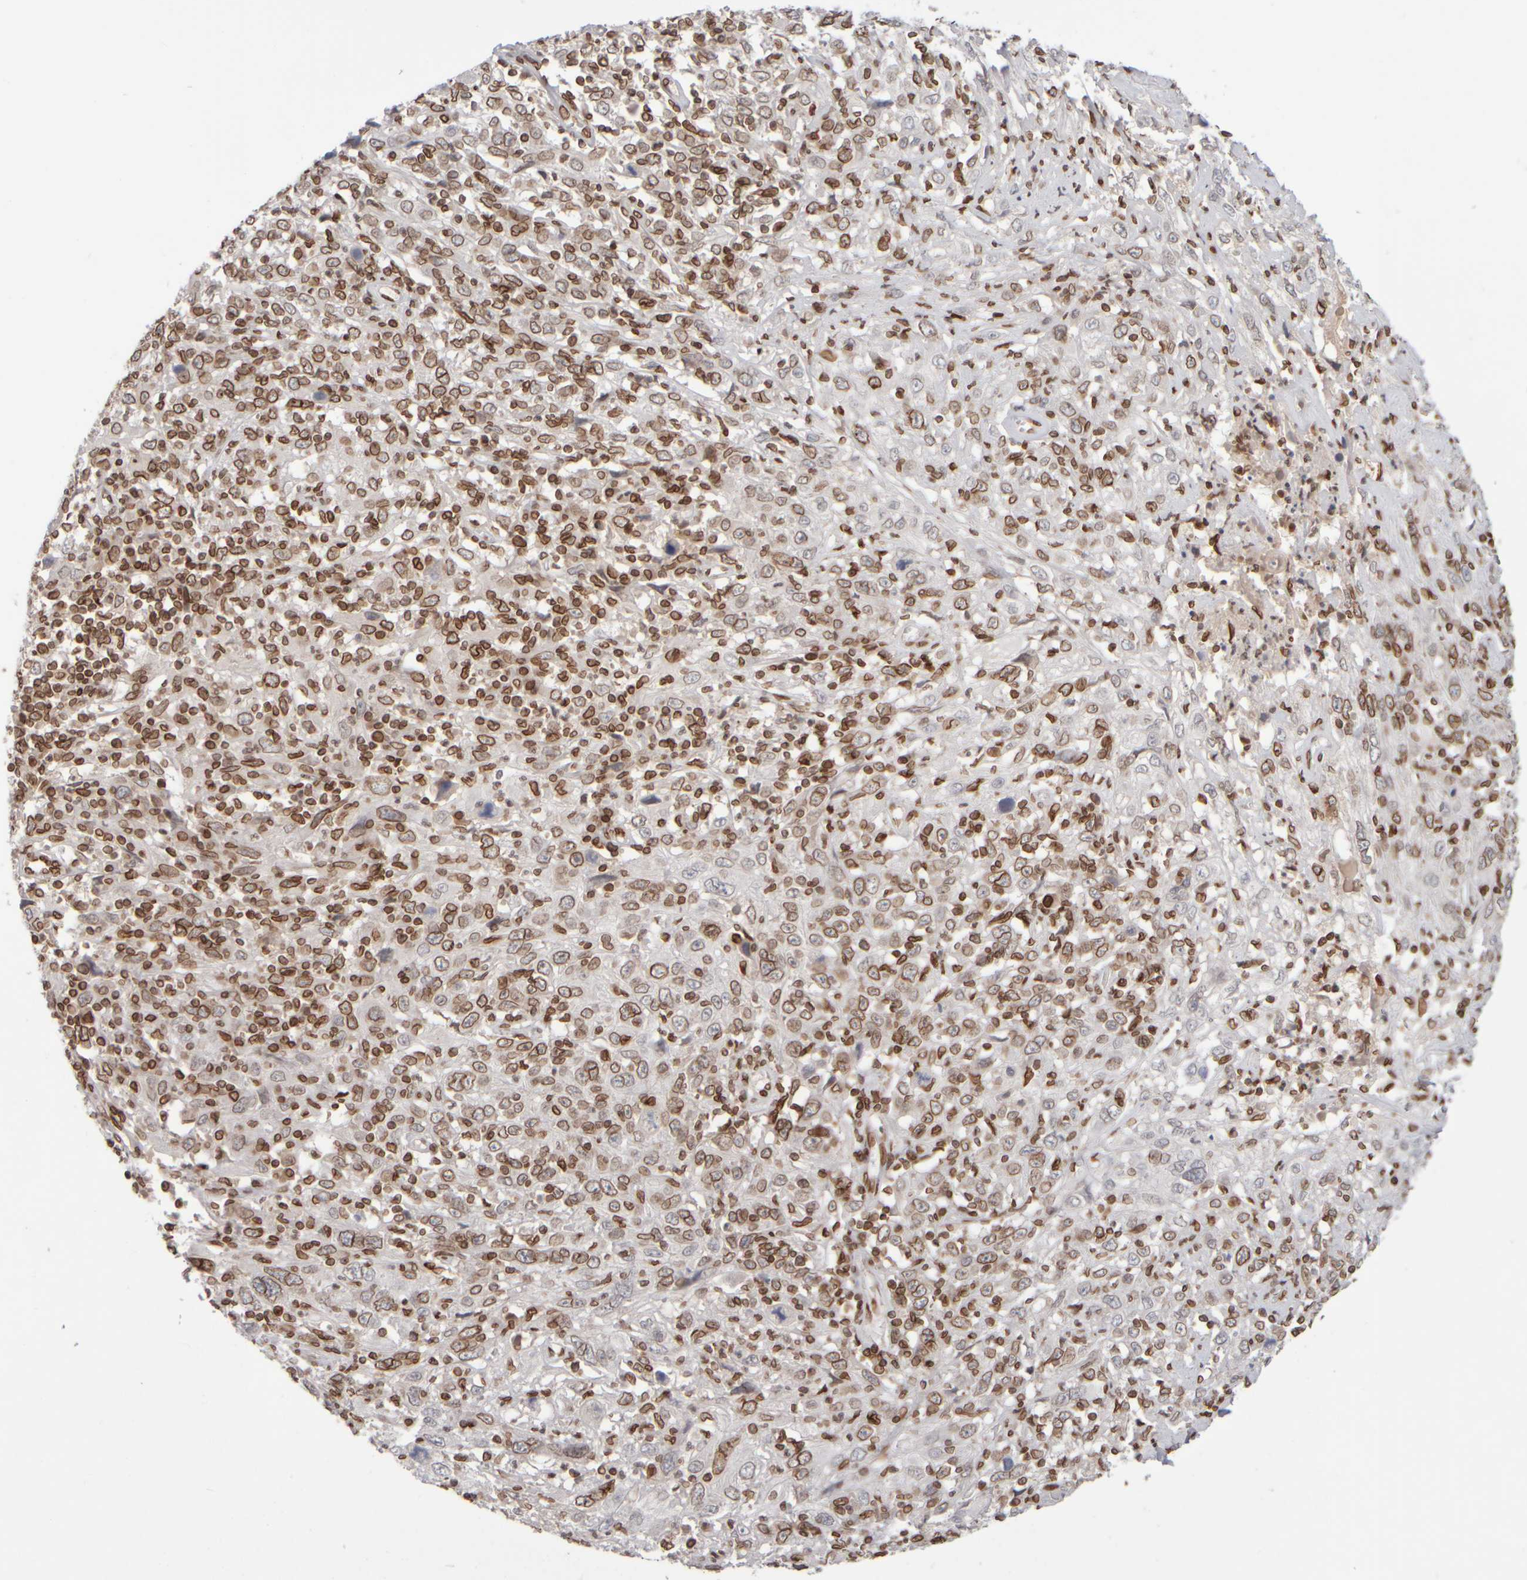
{"staining": {"intensity": "moderate", "quantity": ">75%", "location": "cytoplasmic/membranous,nuclear"}, "tissue": "cervical cancer", "cell_type": "Tumor cells", "image_type": "cancer", "snomed": [{"axis": "morphology", "description": "Squamous cell carcinoma, NOS"}, {"axis": "topography", "description": "Cervix"}], "caption": "A high-resolution histopathology image shows immunohistochemistry staining of cervical cancer, which displays moderate cytoplasmic/membranous and nuclear positivity in approximately >75% of tumor cells.", "gene": "ZC3HC1", "patient": {"sex": "female", "age": 46}}